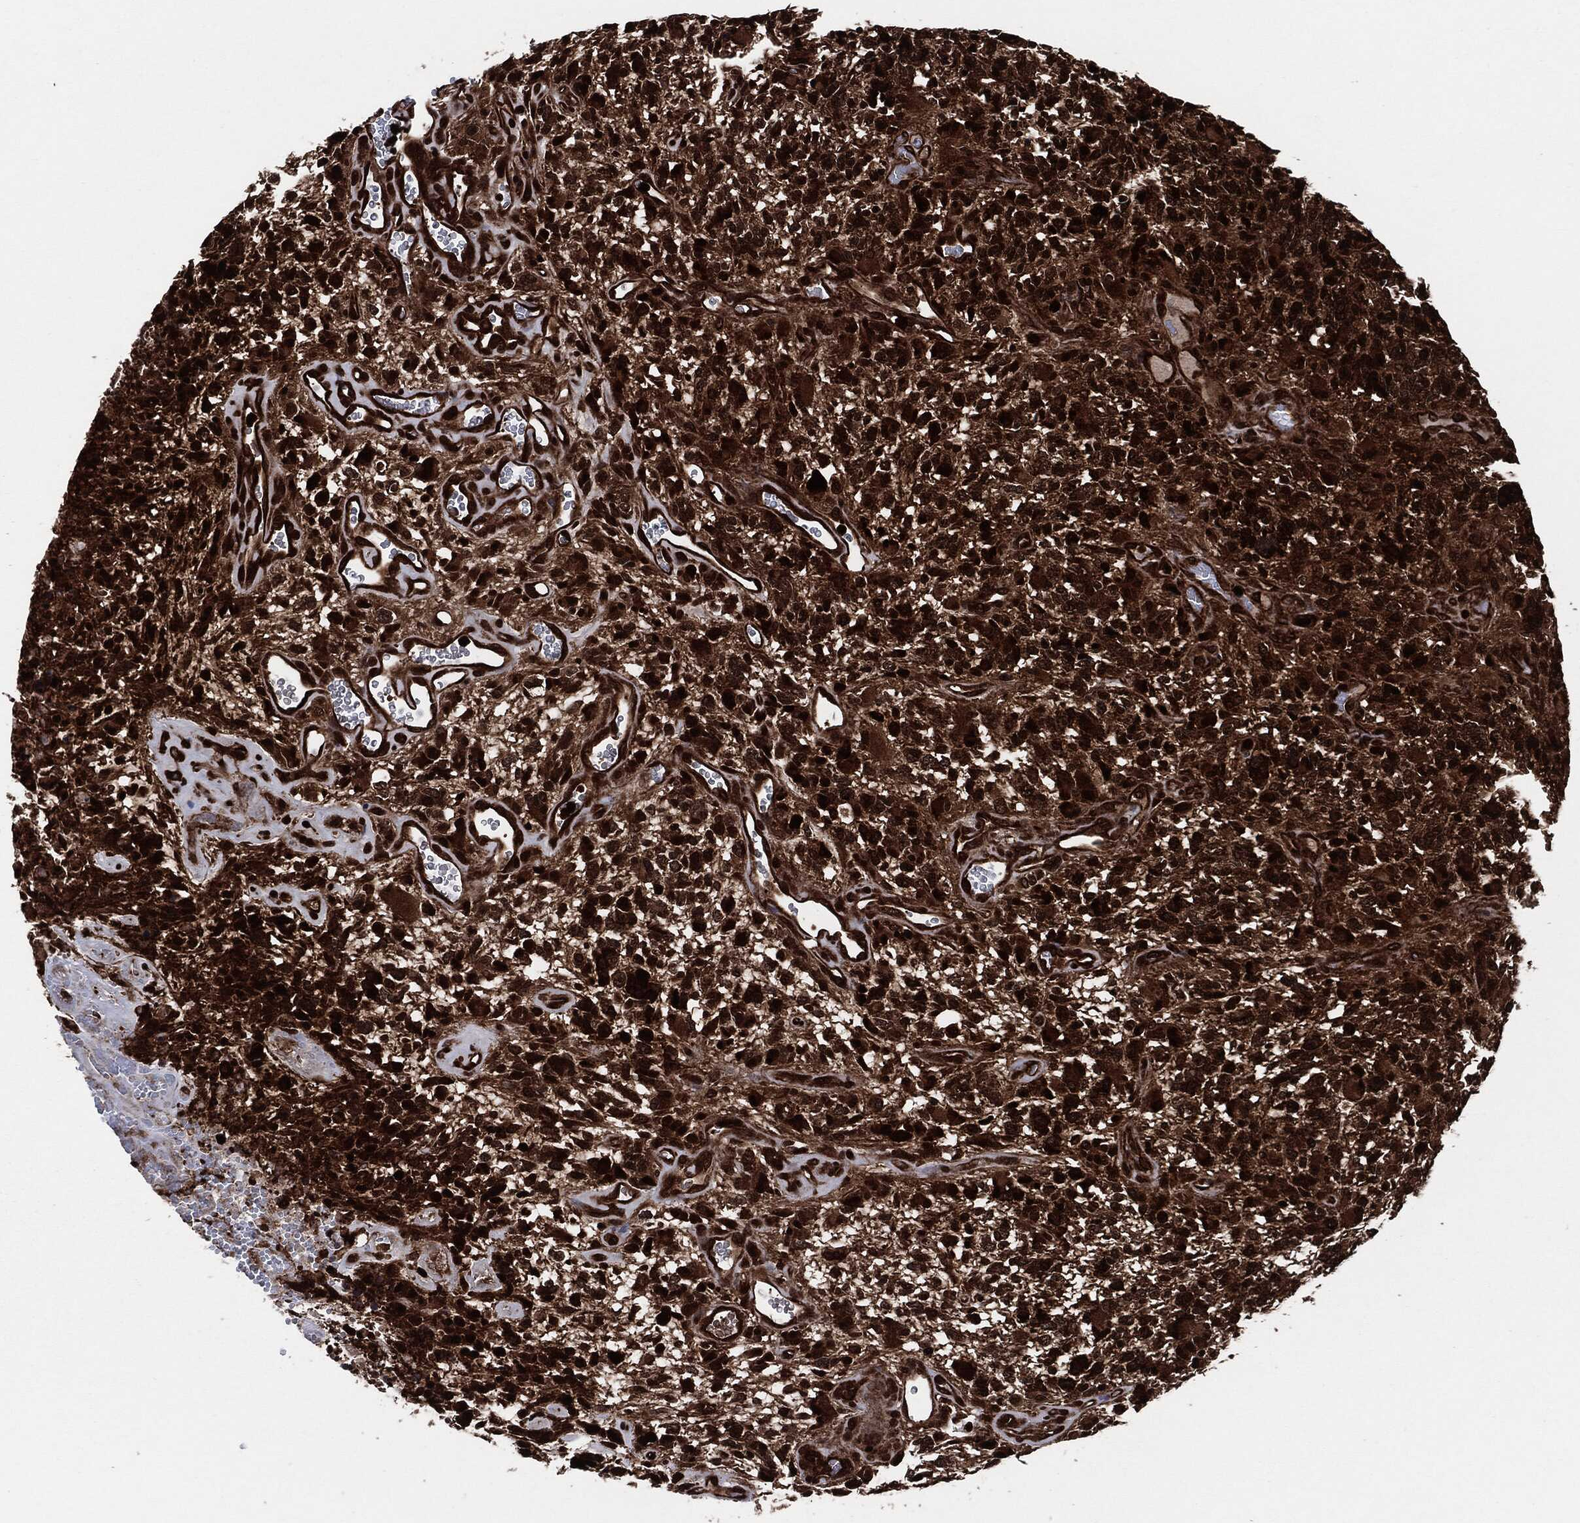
{"staining": {"intensity": "strong", "quantity": ">75%", "location": "cytoplasmic/membranous"}, "tissue": "glioma", "cell_type": "Tumor cells", "image_type": "cancer", "snomed": [{"axis": "morphology", "description": "Glioma, malignant, High grade"}, {"axis": "topography", "description": "Brain"}], "caption": "Approximately >75% of tumor cells in human glioma show strong cytoplasmic/membranous protein positivity as visualized by brown immunohistochemical staining.", "gene": "YWHAB", "patient": {"sex": "female", "age": 71}}